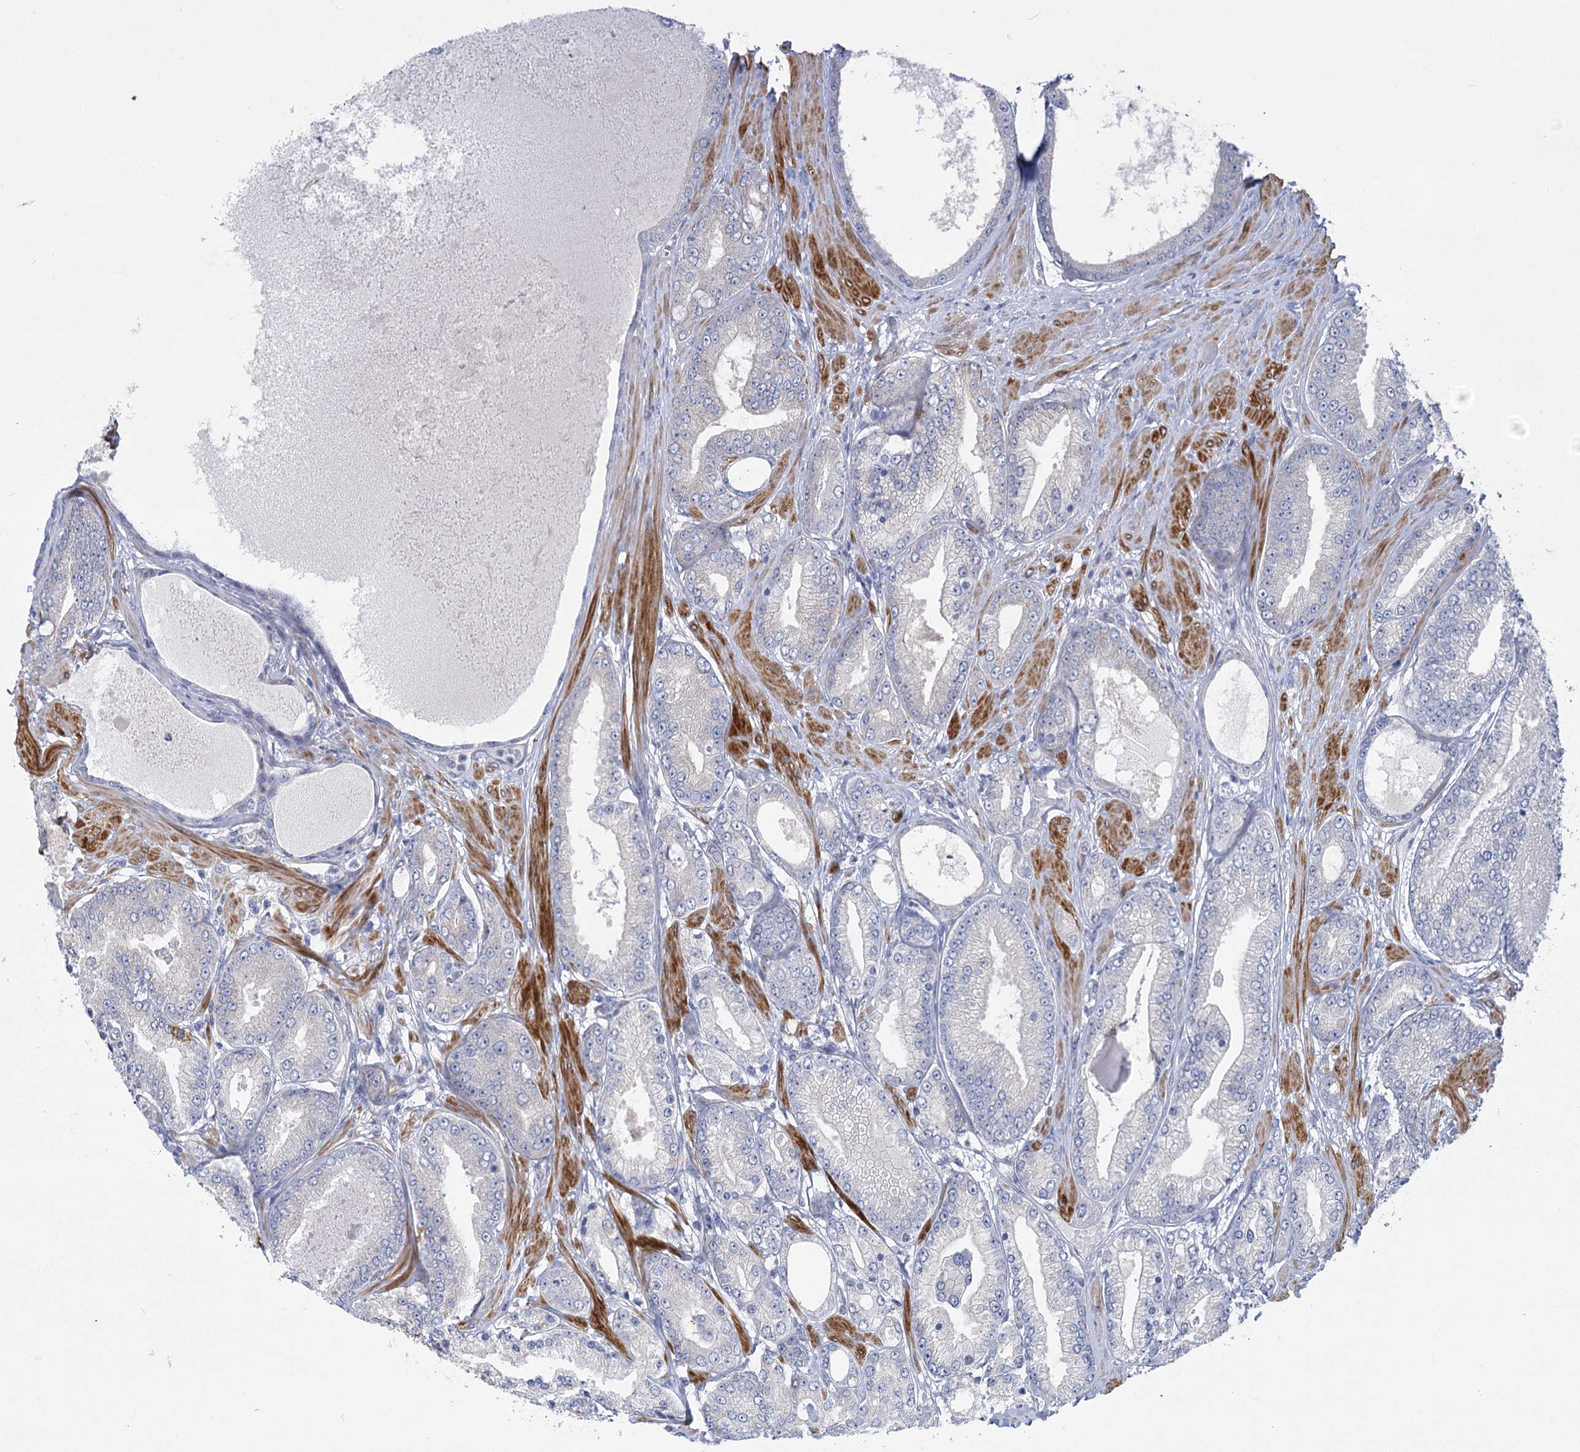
{"staining": {"intensity": "negative", "quantity": "none", "location": "none"}, "tissue": "prostate cancer", "cell_type": "Tumor cells", "image_type": "cancer", "snomed": [{"axis": "morphology", "description": "Adenocarcinoma, High grade"}, {"axis": "topography", "description": "Prostate"}], "caption": "Tumor cells are negative for protein expression in human prostate cancer. (Brightfield microscopy of DAB immunohistochemistry at high magnification).", "gene": "DHTKD1", "patient": {"sex": "male", "age": 59}}